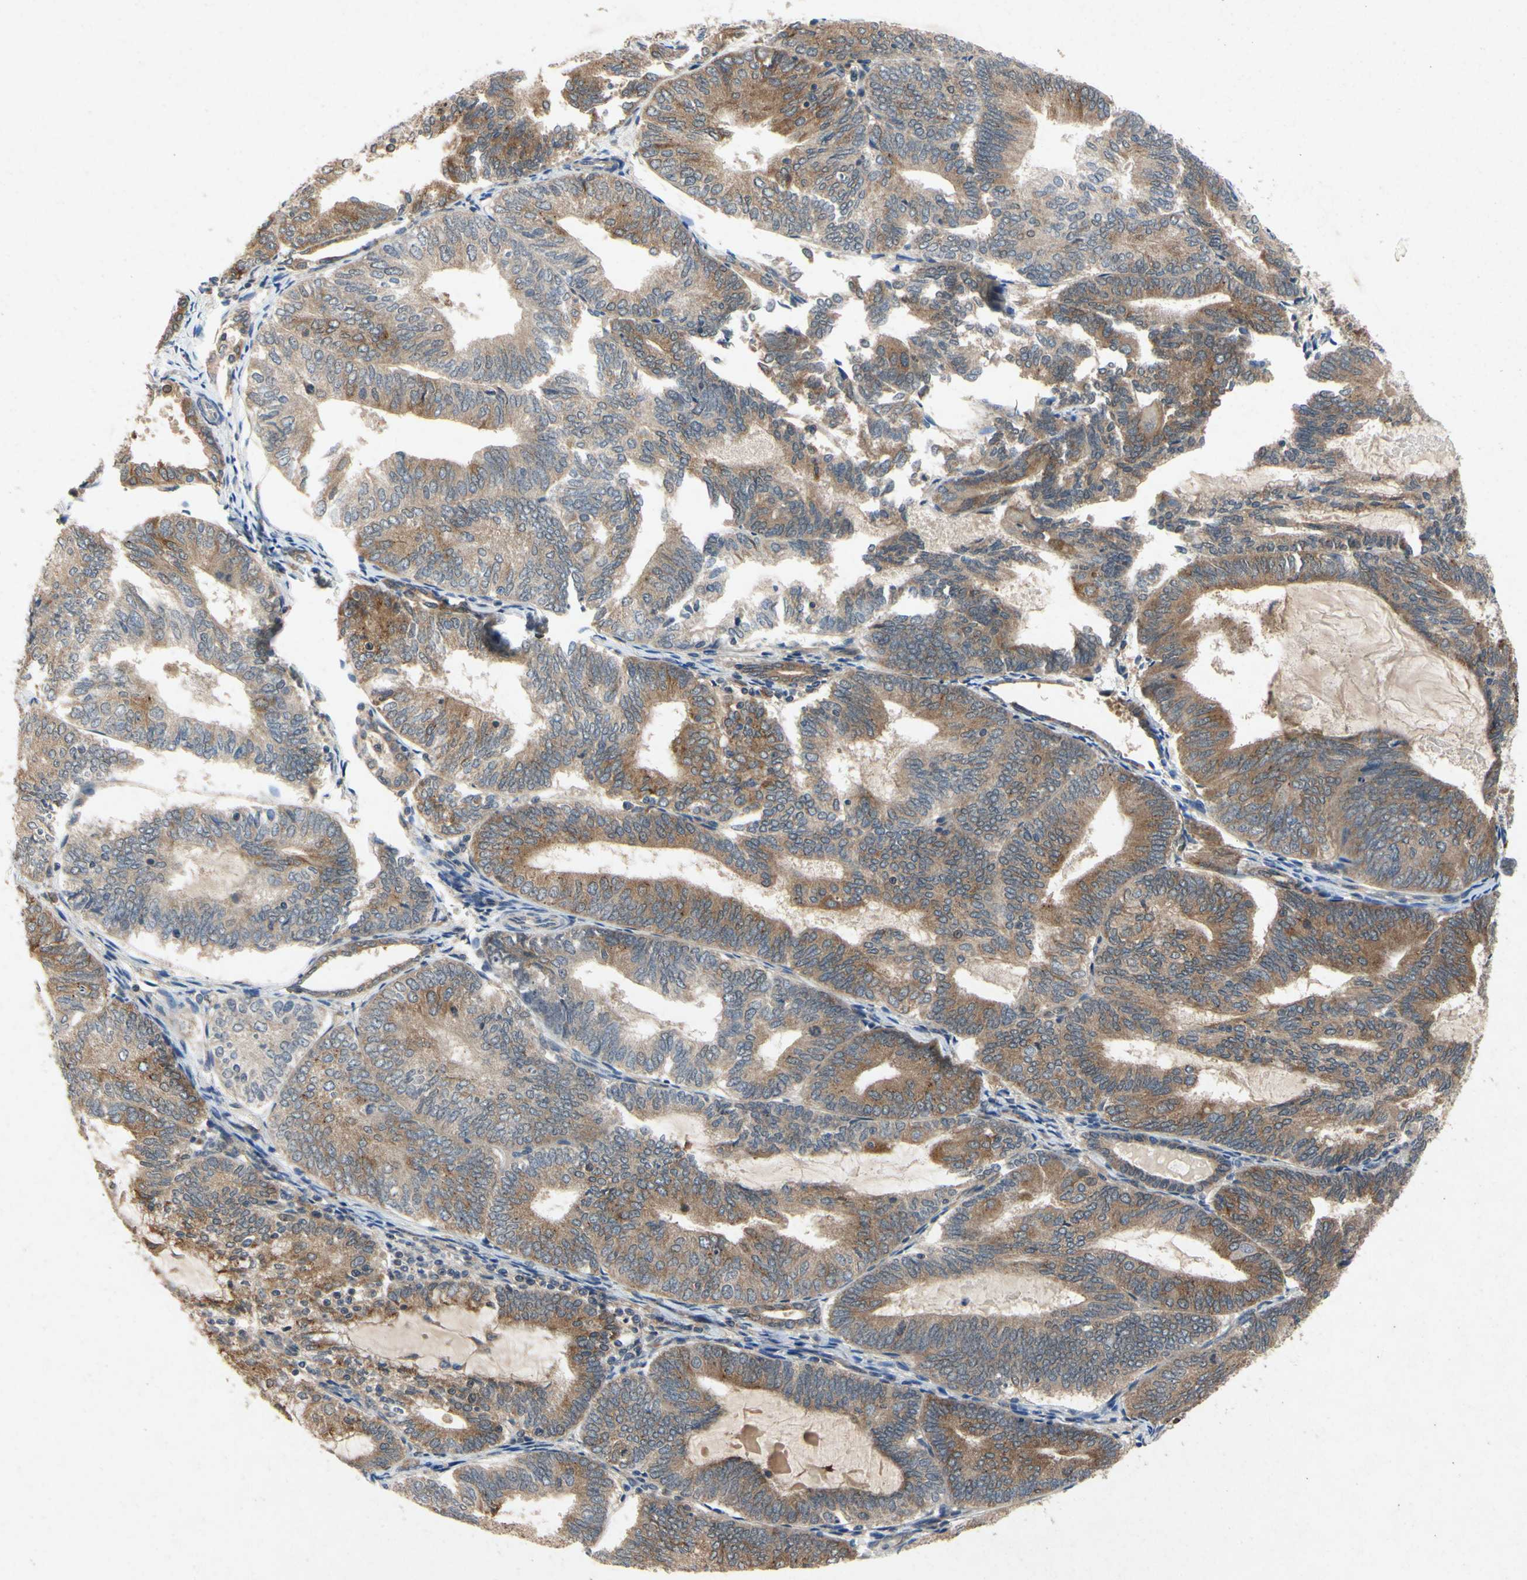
{"staining": {"intensity": "moderate", "quantity": ">75%", "location": "cytoplasmic/membranous"}, "tissue": "endometrial cancer", "cell_type": "Tumor cells", "image_type": "cancer", "snomed": [{"axis": "morphology", "description": "Adenocarcinoma, NOS"}, {"axis": "topography", "description": "Endometrium"}], "caption": "Immunohistochemistry (IHC) photomicrograph of neoplastic tissue: human adenocarcinoma (endometrial) stained using immunohistochemistry shows medium levels of moderate protein expression localized specifically in the cytoplasmic/membranous of tumor cells, appearing as a cytoplasmic/membranous brown color.", "gene": "RPS6KA1", "patient": {"sex": "female", "age": 81}}